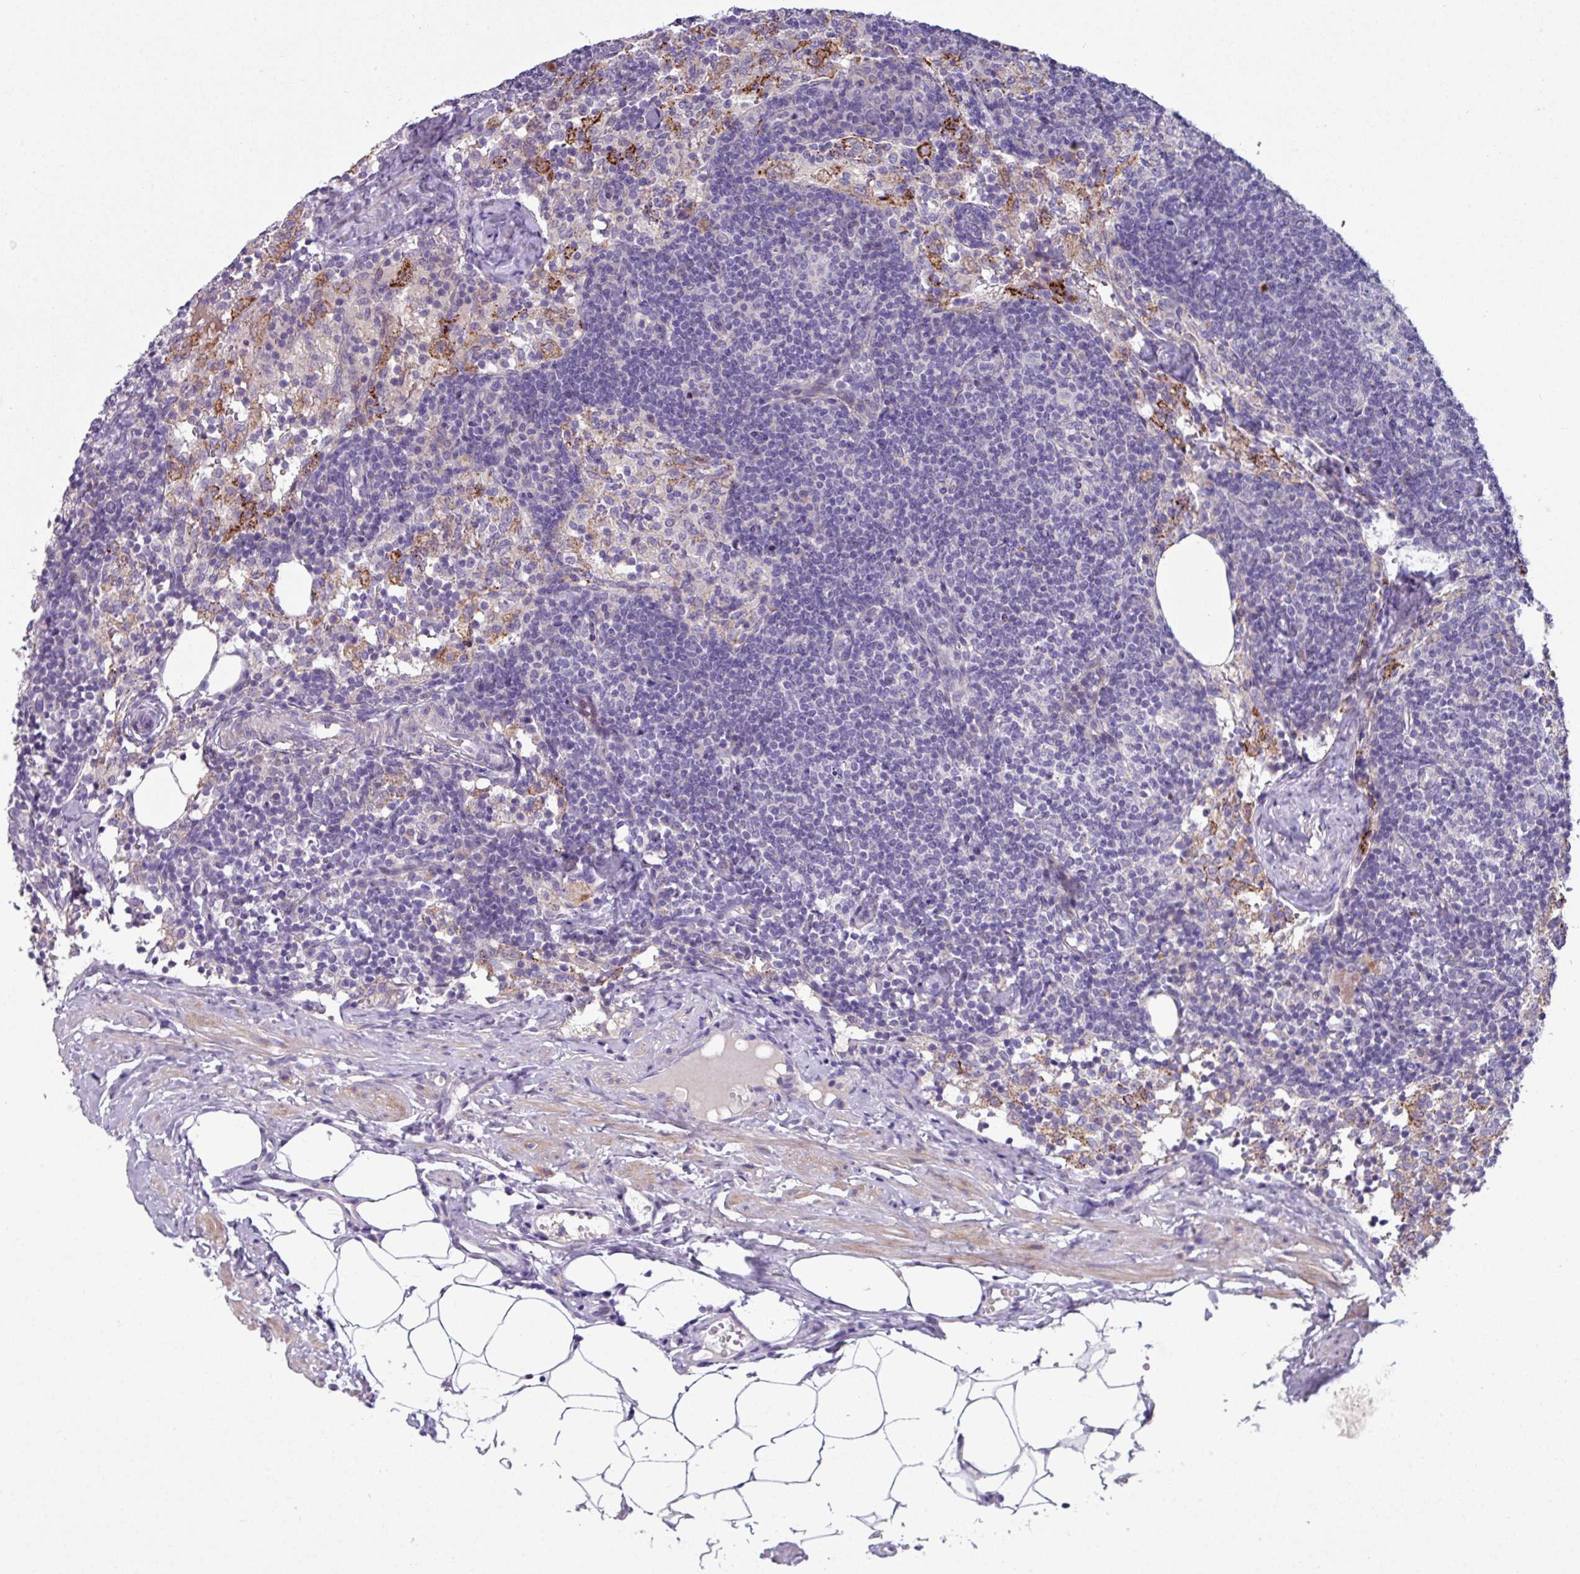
{"staining": {"intensity": "negative", "quantity": "none", "location": "none"}, "tissue": "lymph node", "cell_type": "Germinal center cells", "image_type": "normal", "snomed": [{"axis": "morphology", "description": "Normal tissue, NOS"}, {"axis": "topography", "description": "Lymph node"}], "caption": "Benign lymph node was stained to show a protein in brown. There is no significant expression in germinal center cells. (DAB immunohistochemistry, high magnification).", "gene": "IQCJ", "patient": {"sex": "female", "age": 52}}